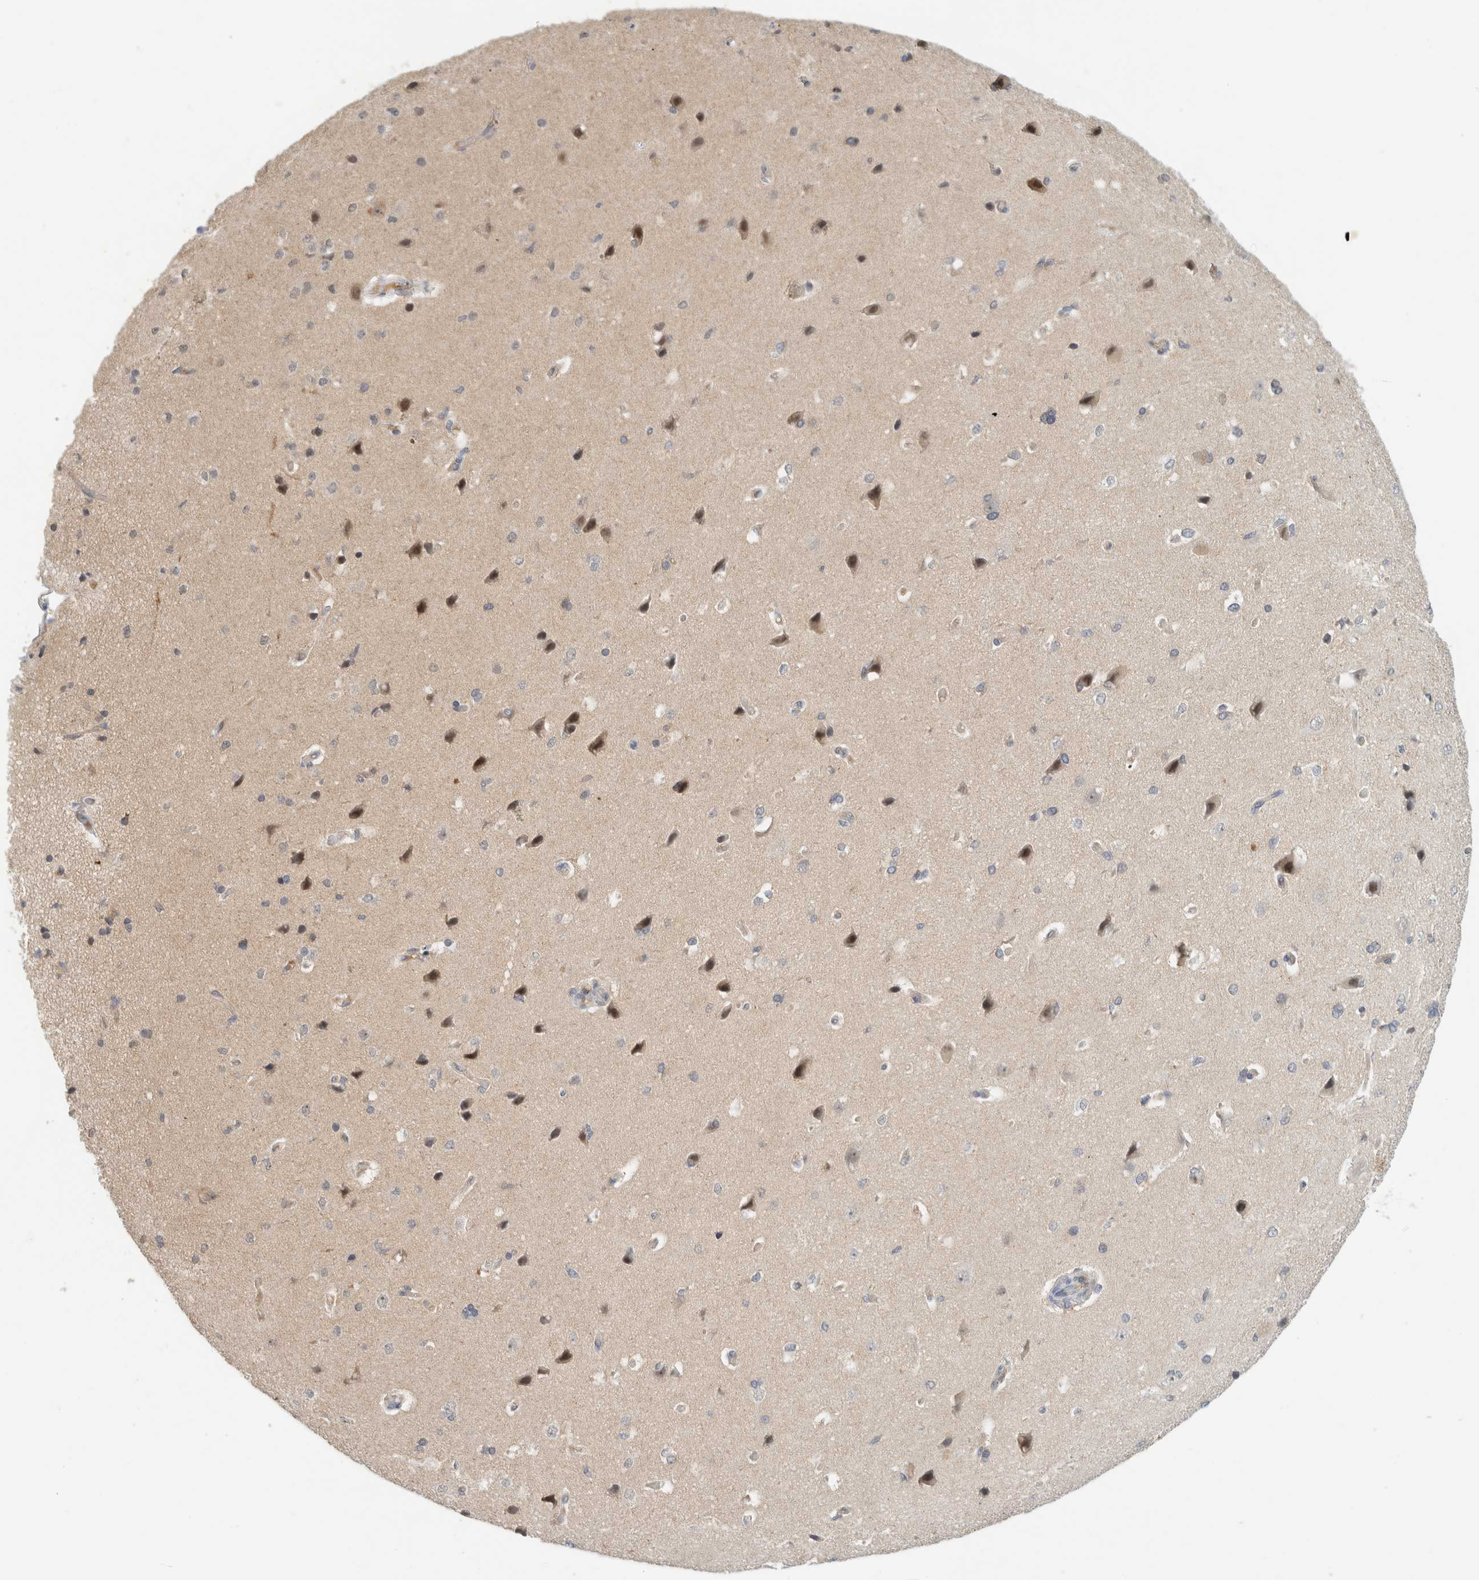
{"staining": {"intensity": "negative", "quantity": "none", "location": "none"}, "tissue": "cerebral cortex", "cell_type": "Endothelial cells", "image_type": "normal", "snomed": [{"axis": "morphology", "description": "Normal tissue, NOS"}, {"axis": "topography", "description": "Cerebral cortex"}], "caption": "This is an IHC photomicrograph of unremarkable cerebral cortex. There is no expression in endothelial cells.", "gene": "HCN3", "patient": {"sex": "male", "age": 62}}